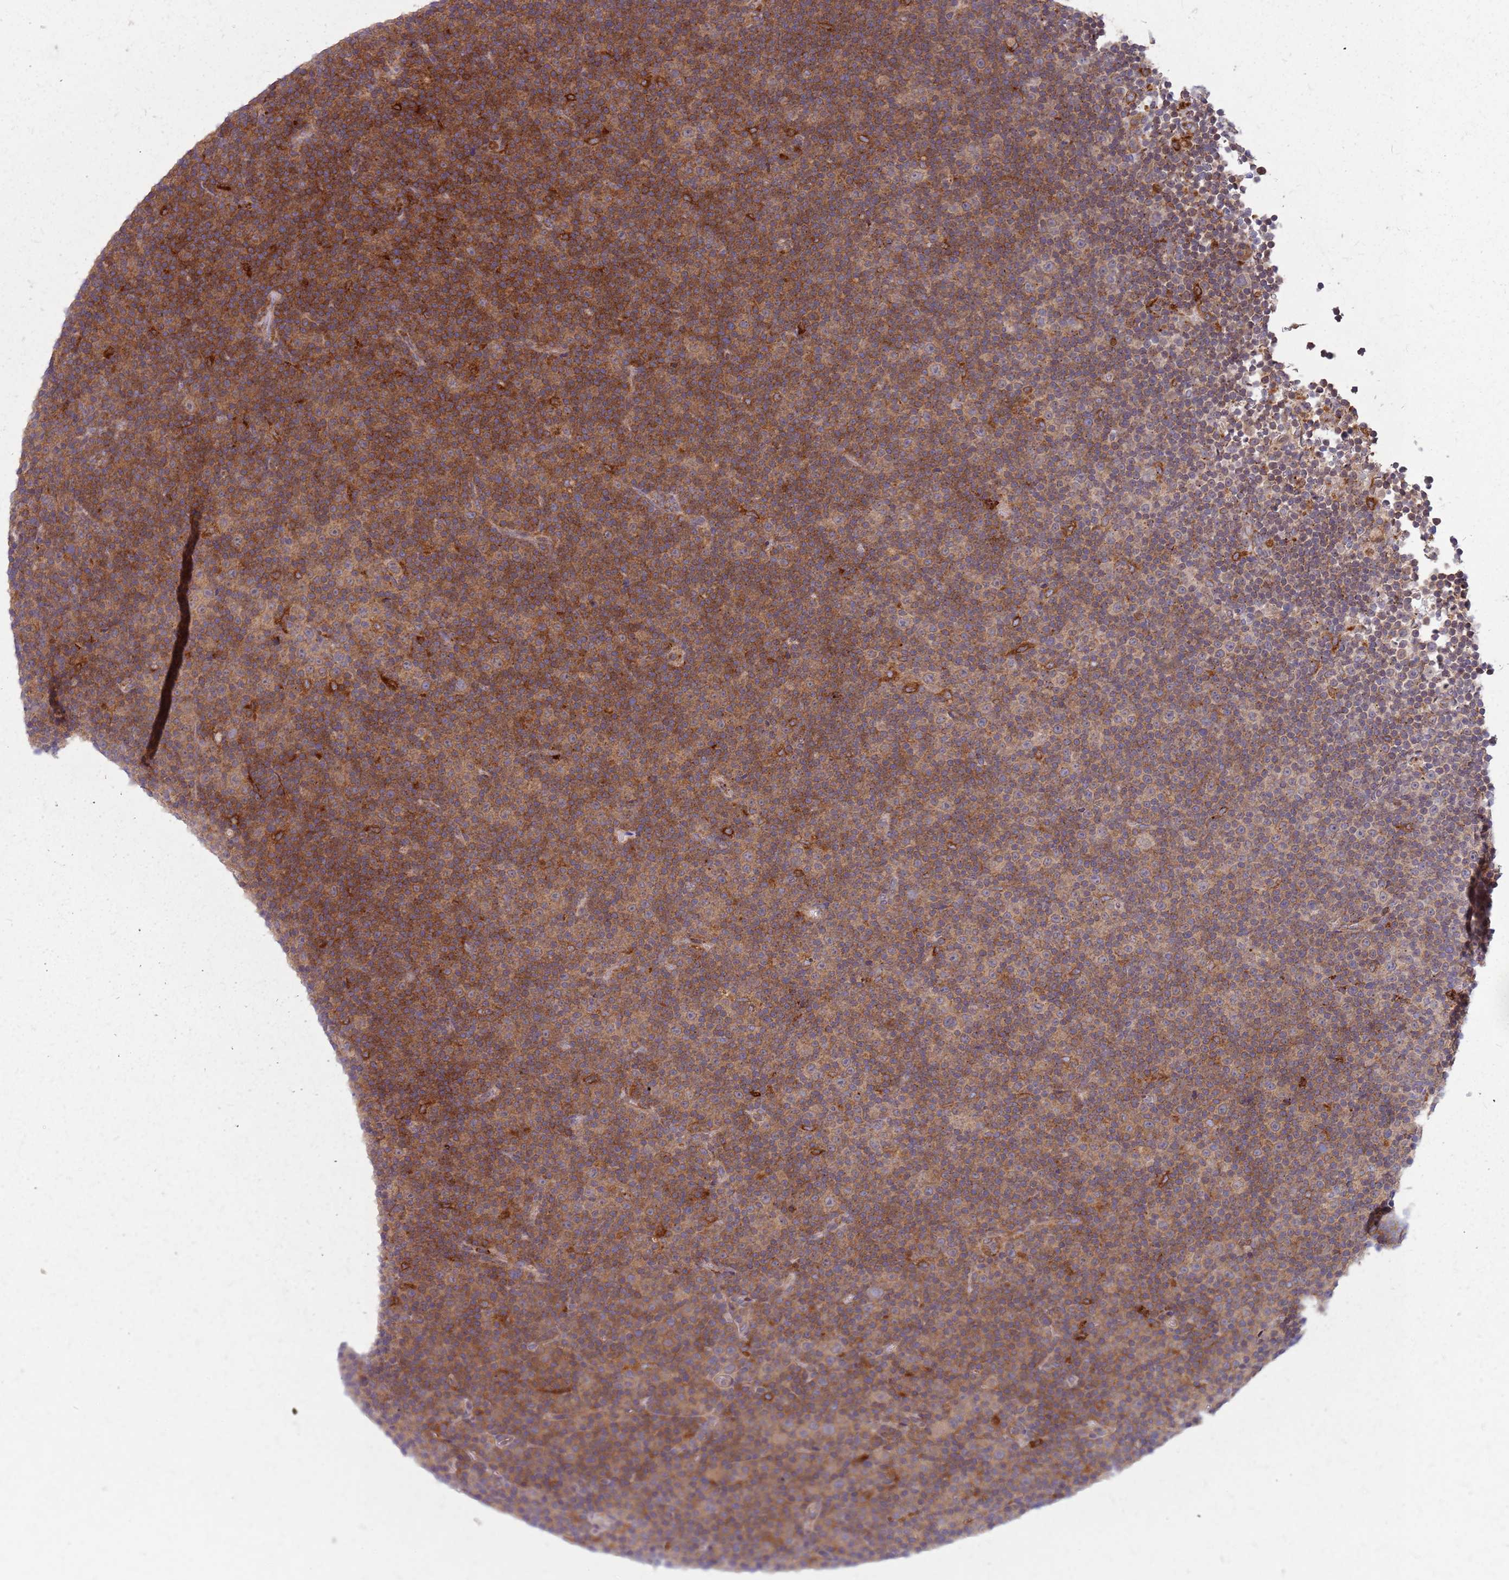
{"staining": {"intensity": "moderate", "quantity": ">75%", "location": "cytoplasmic/membranous"}, "tissue": "lymphoma", "cell_type": "Tumor cells", "image_type": "cancer", "snomed": [{"axis": "morphology", "description": "Malignant lymphoma, non-Hodgkin's type, Low grade"}, {"axis": "topography", "description": "Lymph node"}], "caption": "Human malignant lymphoma, non-Hodgkin's type (low-grade) stained with a brown dye exhibits moderate cytoplasmic/membranous positive positivity in approximately >75% of tumor cells.", "gene": "NME4", "patient": {"sex": "female", "age": 67}}